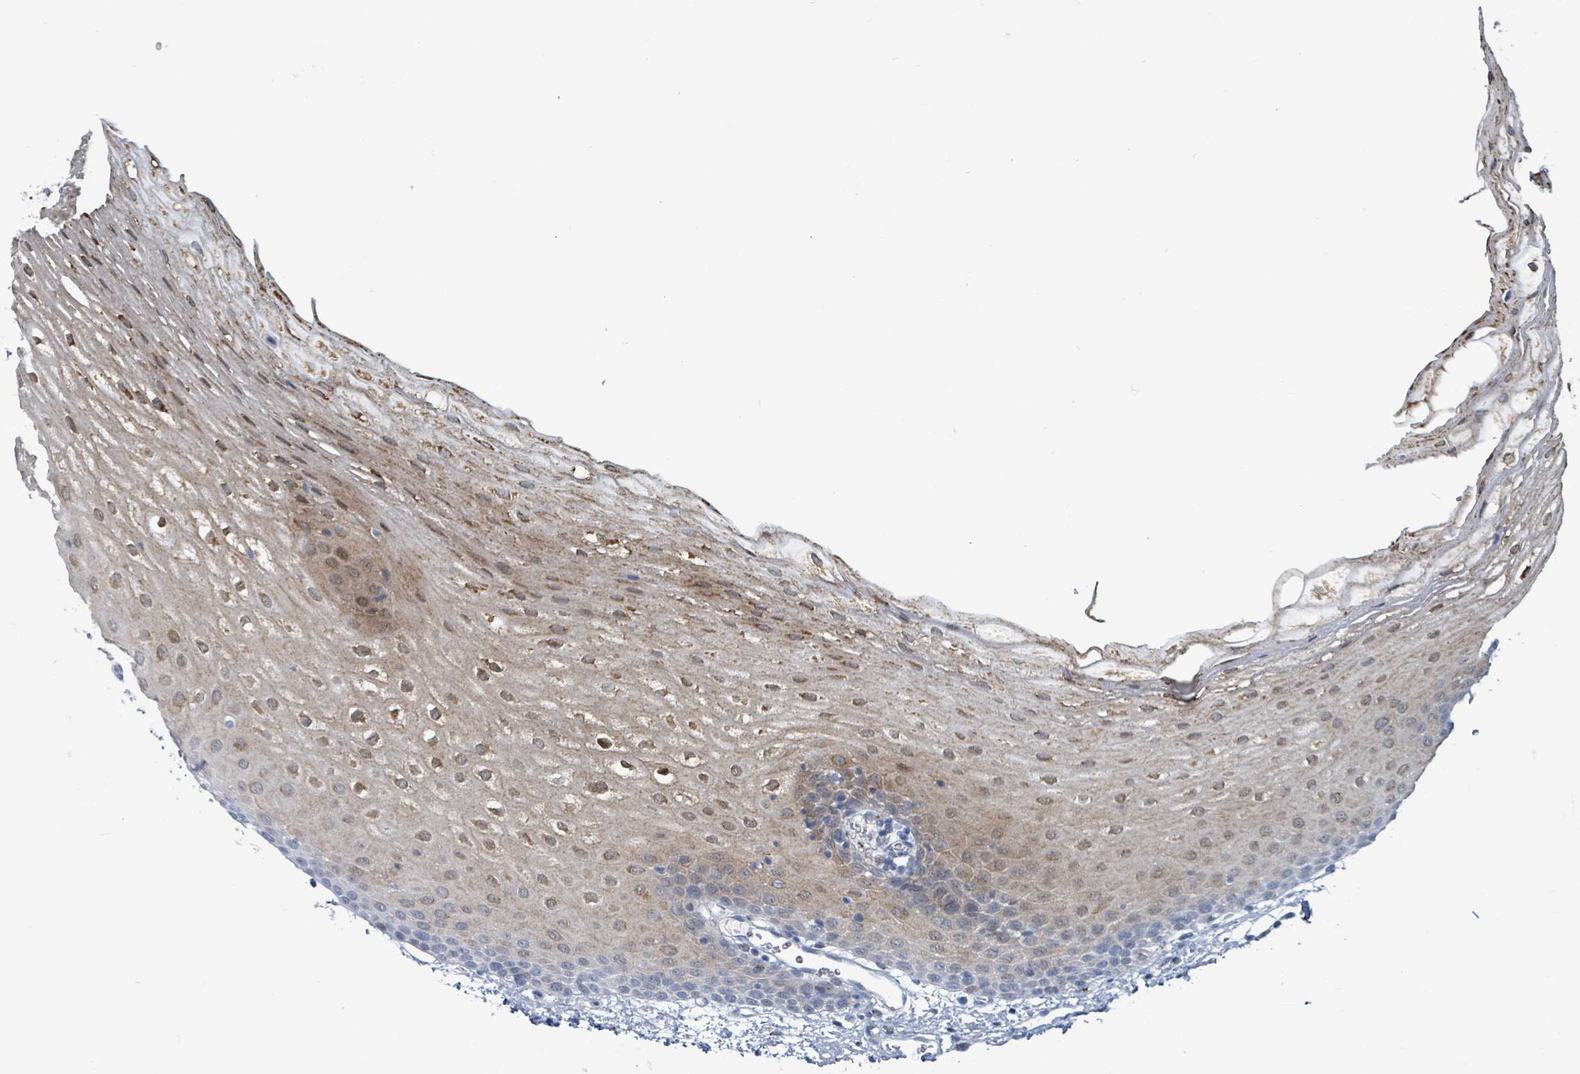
{"staining": {"intensity": "moderate", "quantity": "25%-75%", "location": "cytoplasmic/membranous,nuclear"}, "tissue": "oral mucosa", "cell_type": "Squamous epithelial cells", "image_type": "normal", "snomed": [{"axis": "morphology", "description": "Normal tissue, NOS"}, {"axis": "topography", "description": "Oral tissue"}], "caption": "Normal oral mucosa was stained to show a protein in brown. There is medium levels of moderate cytoplasmic/membranous,nuclear positivity in approximately 25%-75% of squamous epithelial cells.", "gene": "DCAF5", "patient": {"sex": "female", "age": 70}}